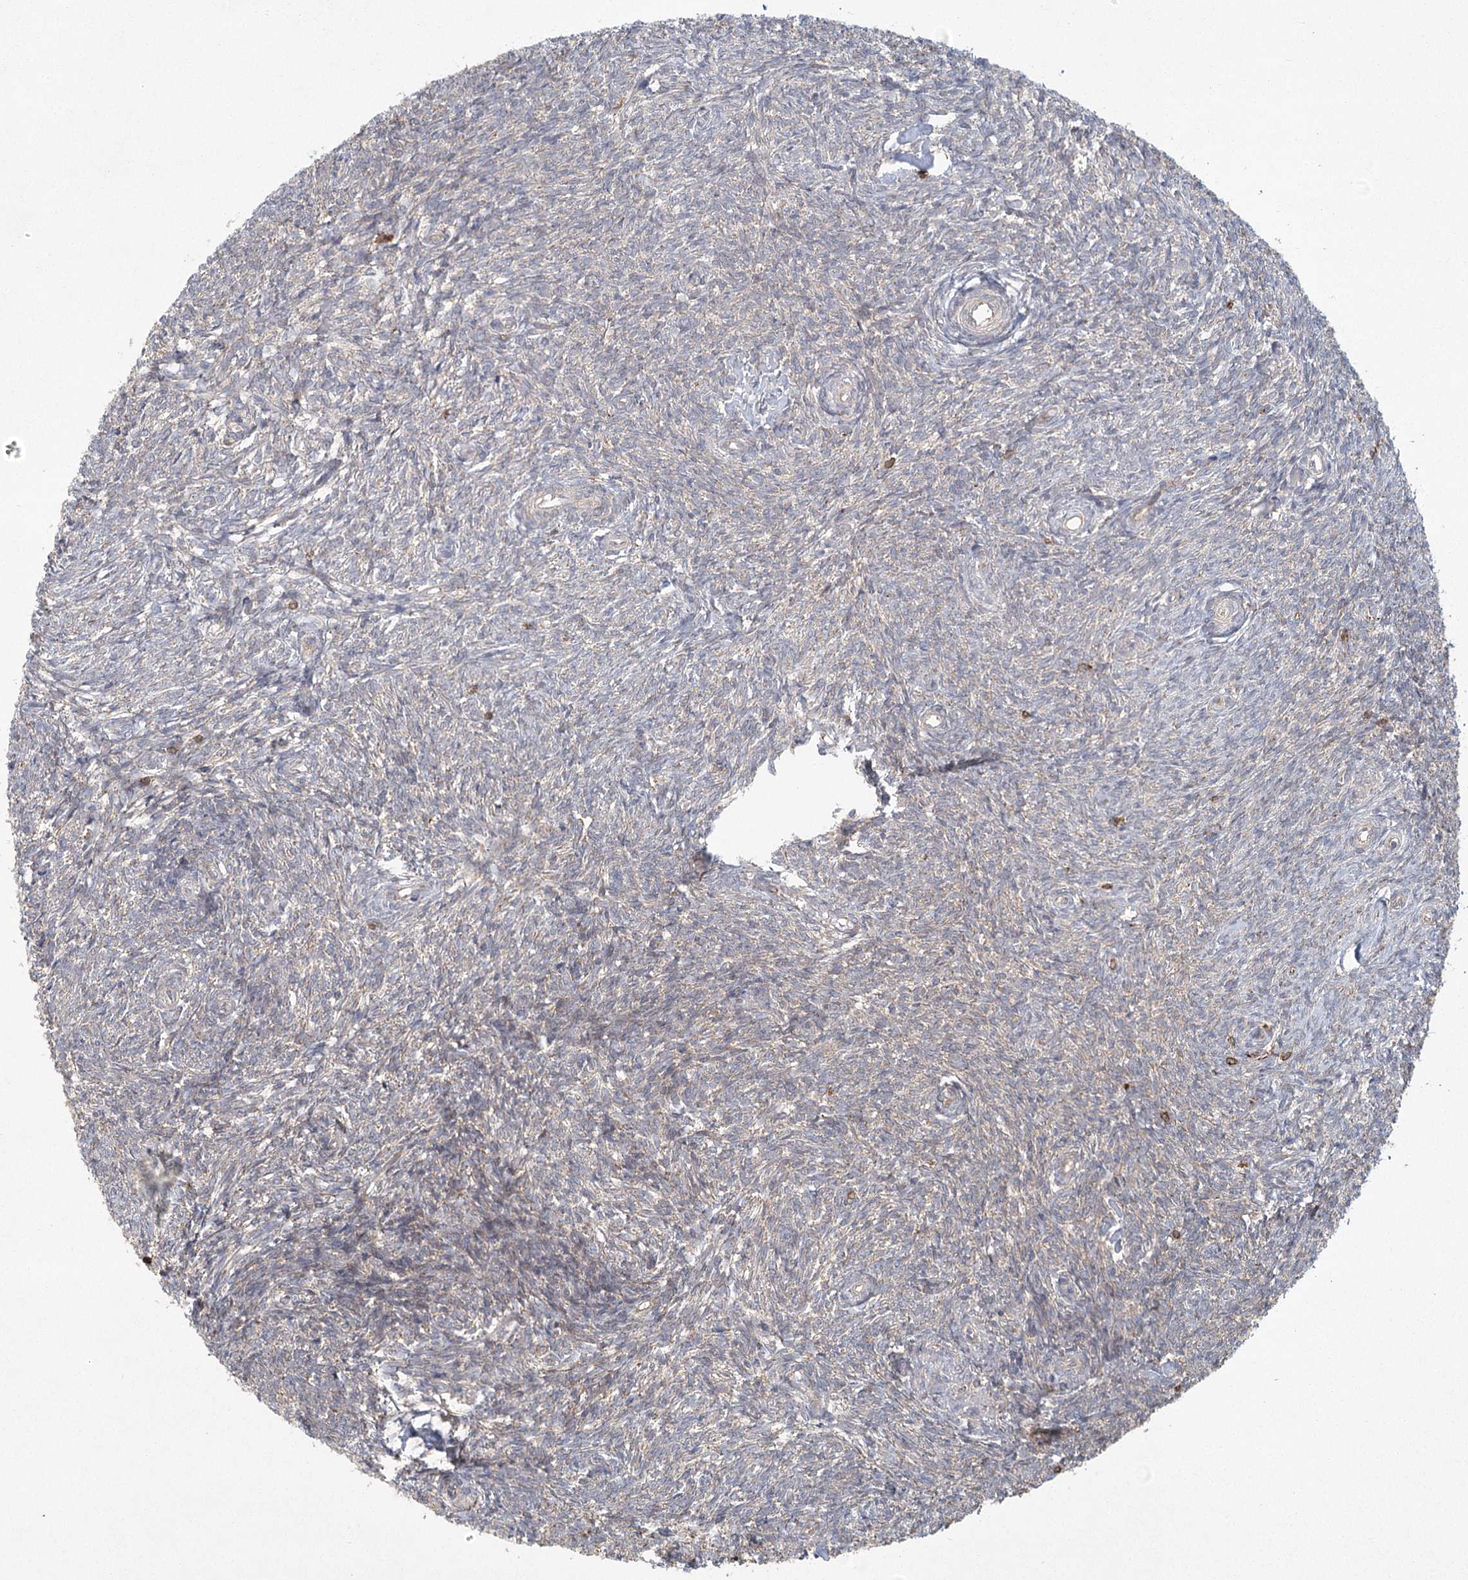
{"staining": {"intensity": "negative", "quantity": "none", "location": "none"}, "tissue": "ovary", "cell_type": "Ovarian stroma cells", "image_type": "normal", "snomed": [{"axis": "morphology", "description": "Normal tissue, NOS"}, {"axis": "topography", "description": "Ovary"}], "caption": "Ovarian stroma cells show no significant staining in benign ovary.", "gene": "PLEKHA7", "patient": {"sex": "female", "age": 44}}